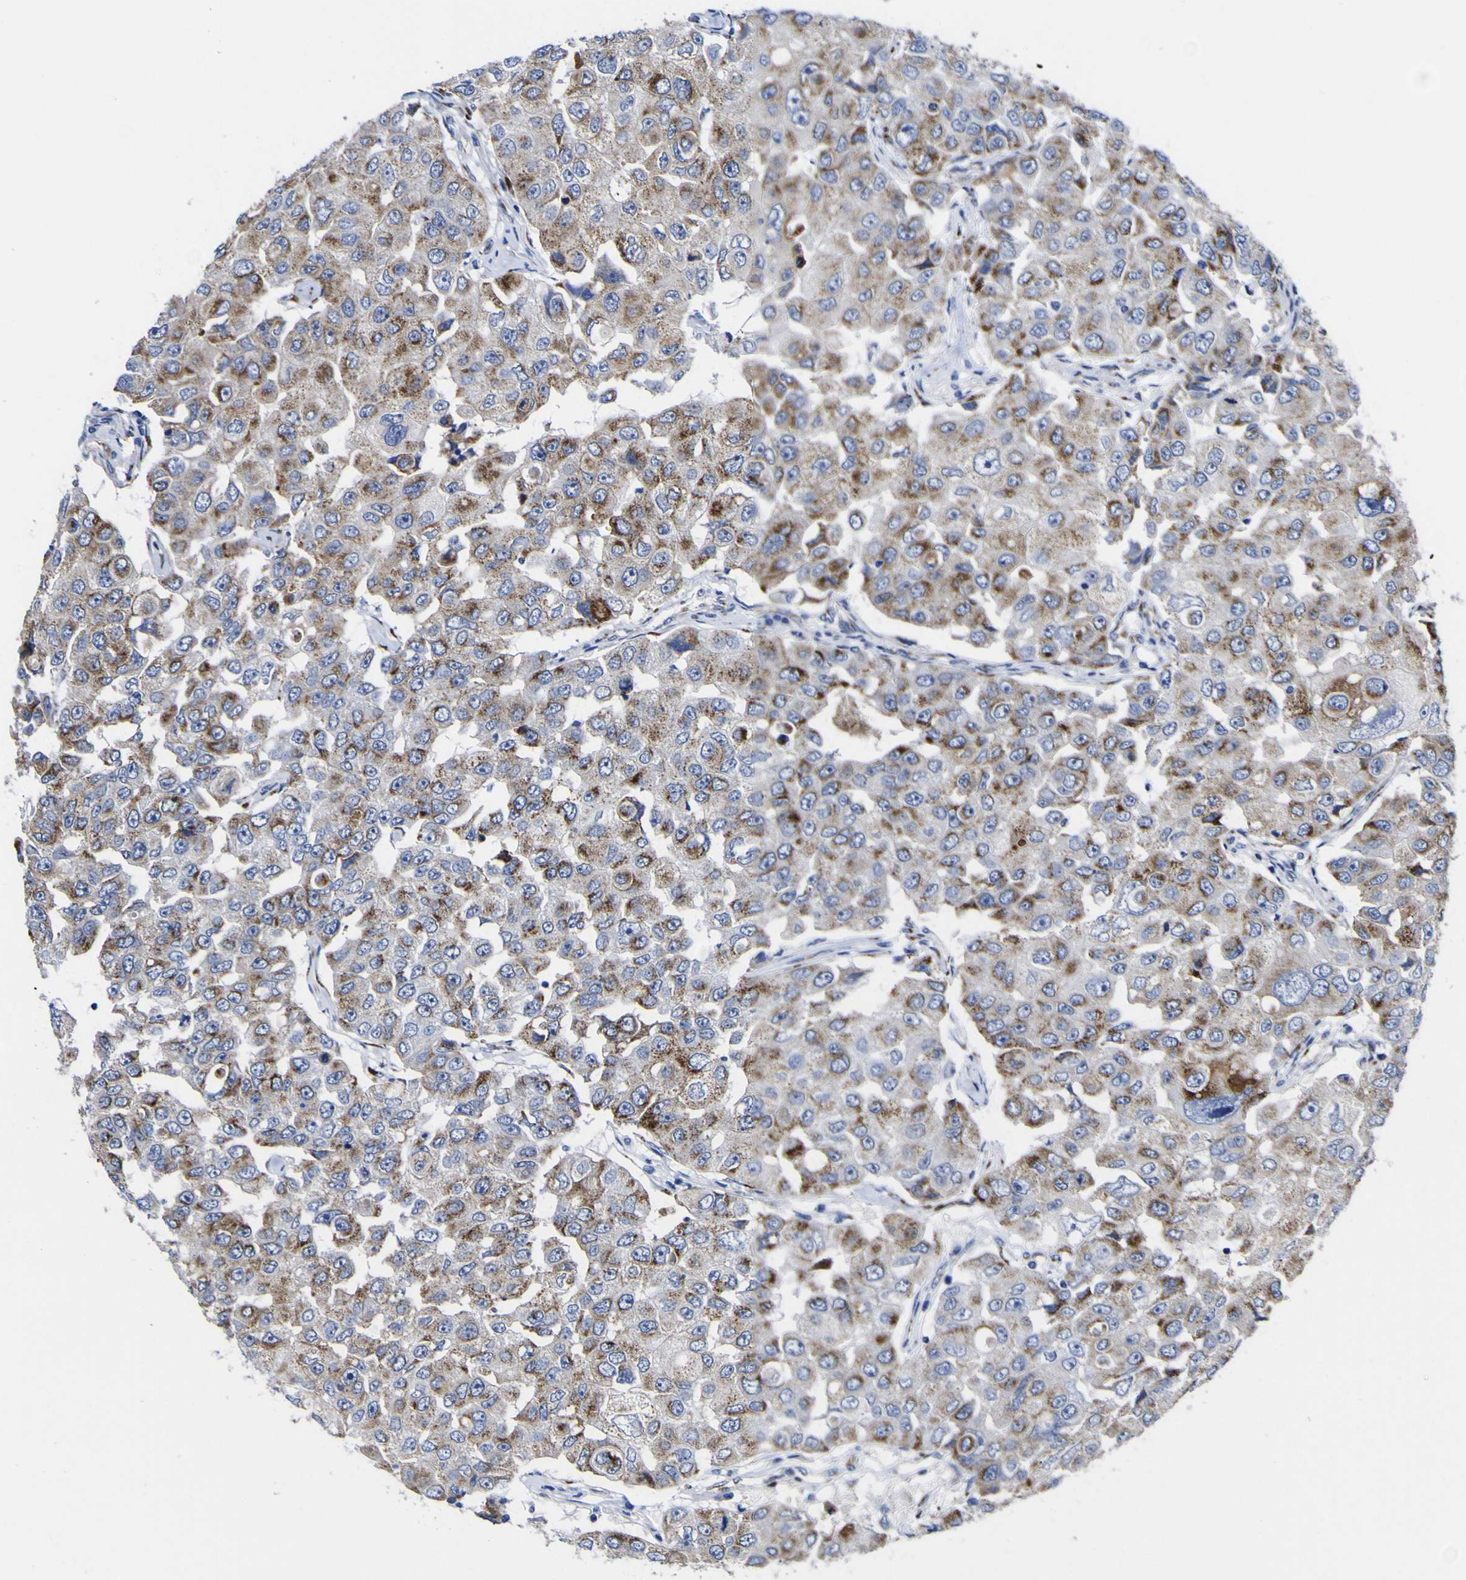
{"staining": {"intensity": "moderate", "quantity": ">75%", "location": "cytoplasmic/membranous"}, "tissue": "breast cancer", "cell_type": "Tumor cells", "image_type": "cancer", "snomed": [{"axis": "morphology", "description": "Duct carcinoma"}, {"axis": "topography", "description": "Breast"}], "caption": "DAB immunohistochemical staining of human breast cancer shows moderate cytoplasmic/membranous protein expression in approximately >75% of tumor cells.", "gene": "GOLM1", "patient": {"sex": "female", "age": 27}}